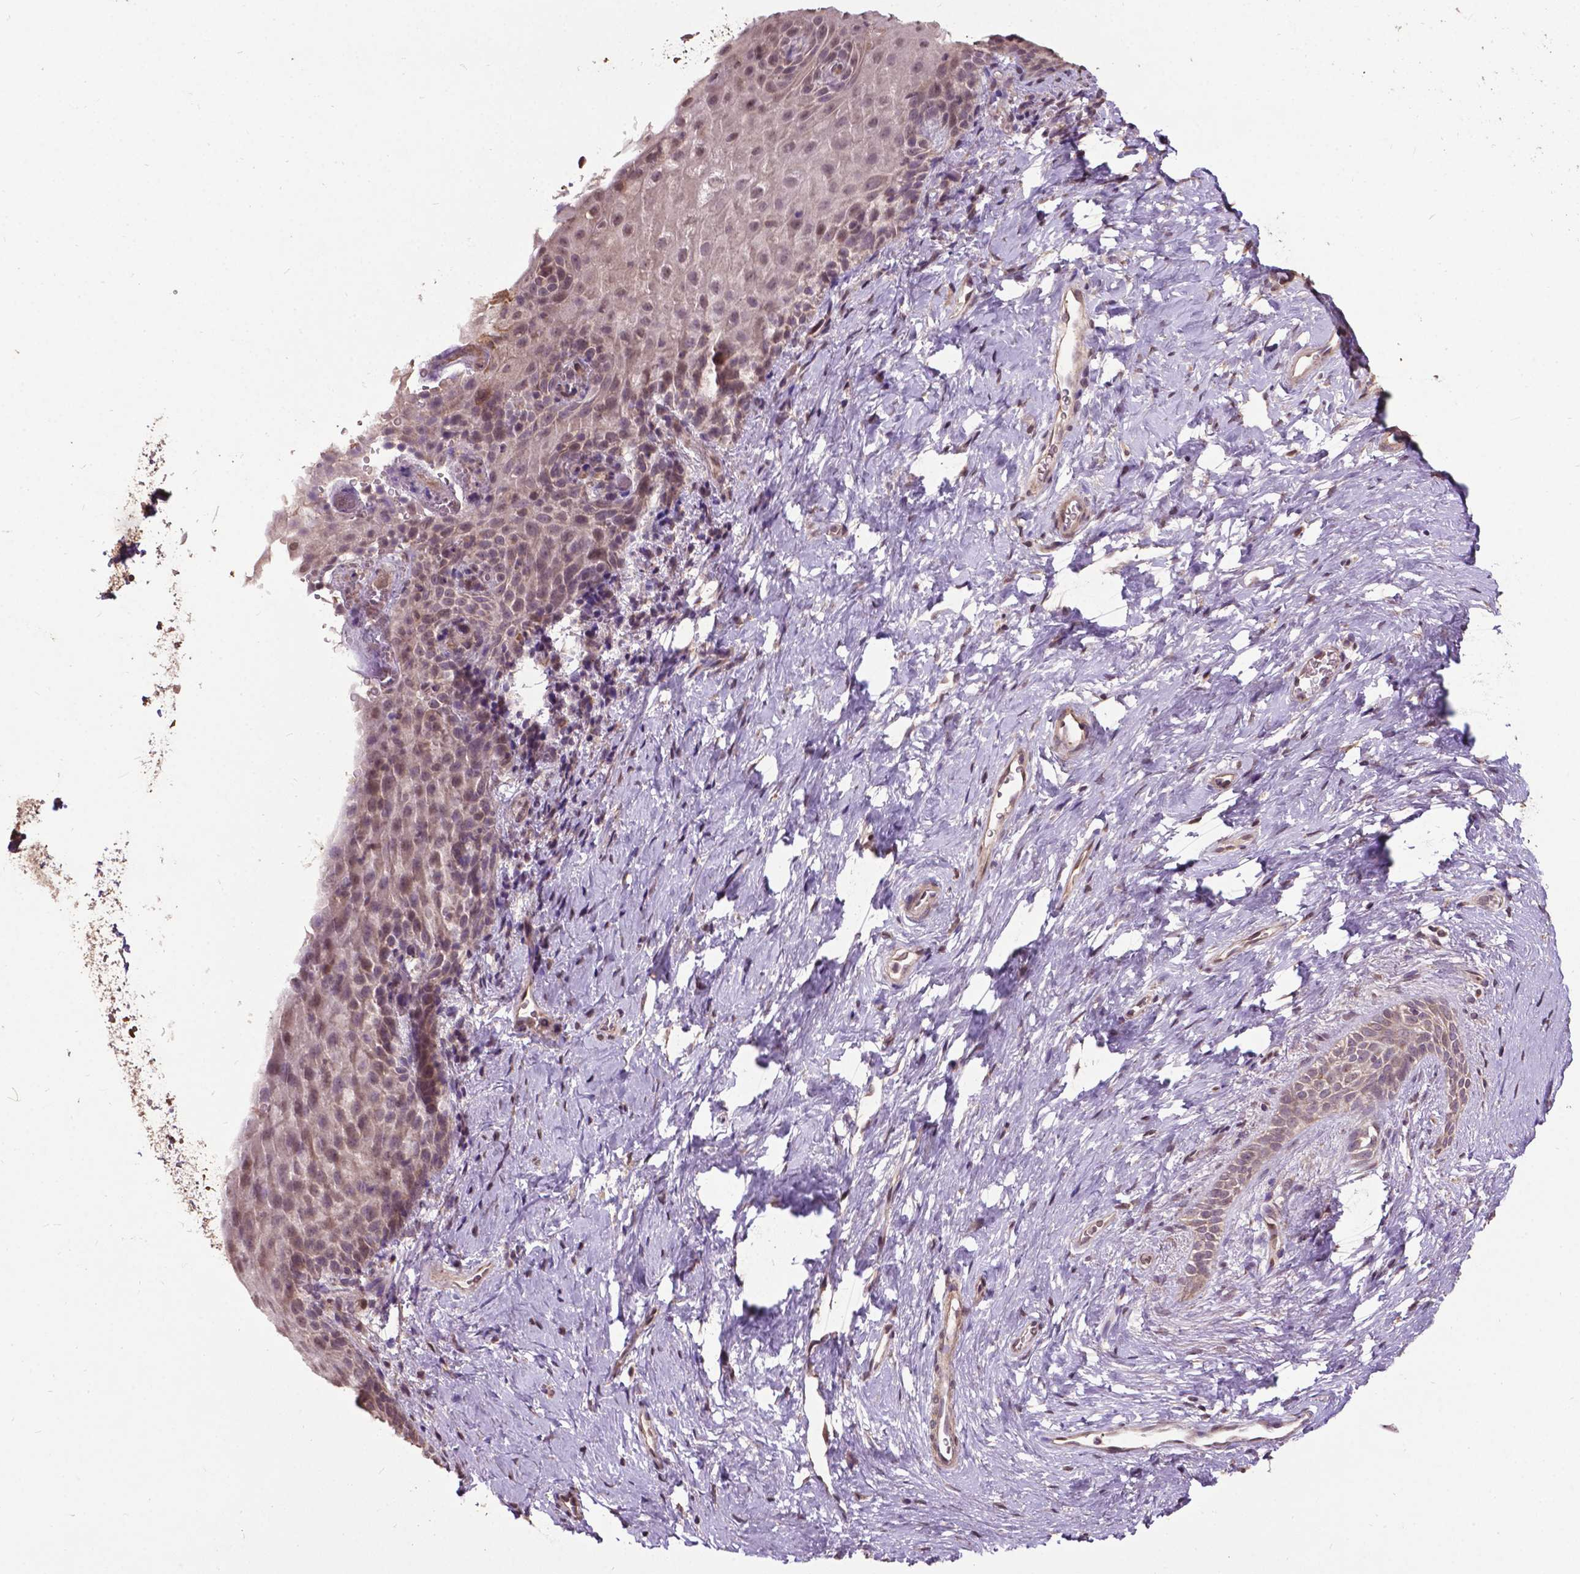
{"staining": {"intensity": "weak", "quantity": "25%-75%", "location": "cytoplasmic/membranous"}, "tissue": "skin", "cell_type": "Epidermal cells", "image_type": "normal", "snomed": [{"axis": "morphology", "description": "Normal tissue, NOS"}, {"axis": "topography", "description": "Anal"}], "caption": "Approximately 25%-75% of epidermal cells in unremarkable human skin exhibit weak cytoplasmic/membranous protein positivity as visualized by brown immunohistochemical staining.", "gene": "GLRA2", "patient": {"sex": "female", "age": 46}}